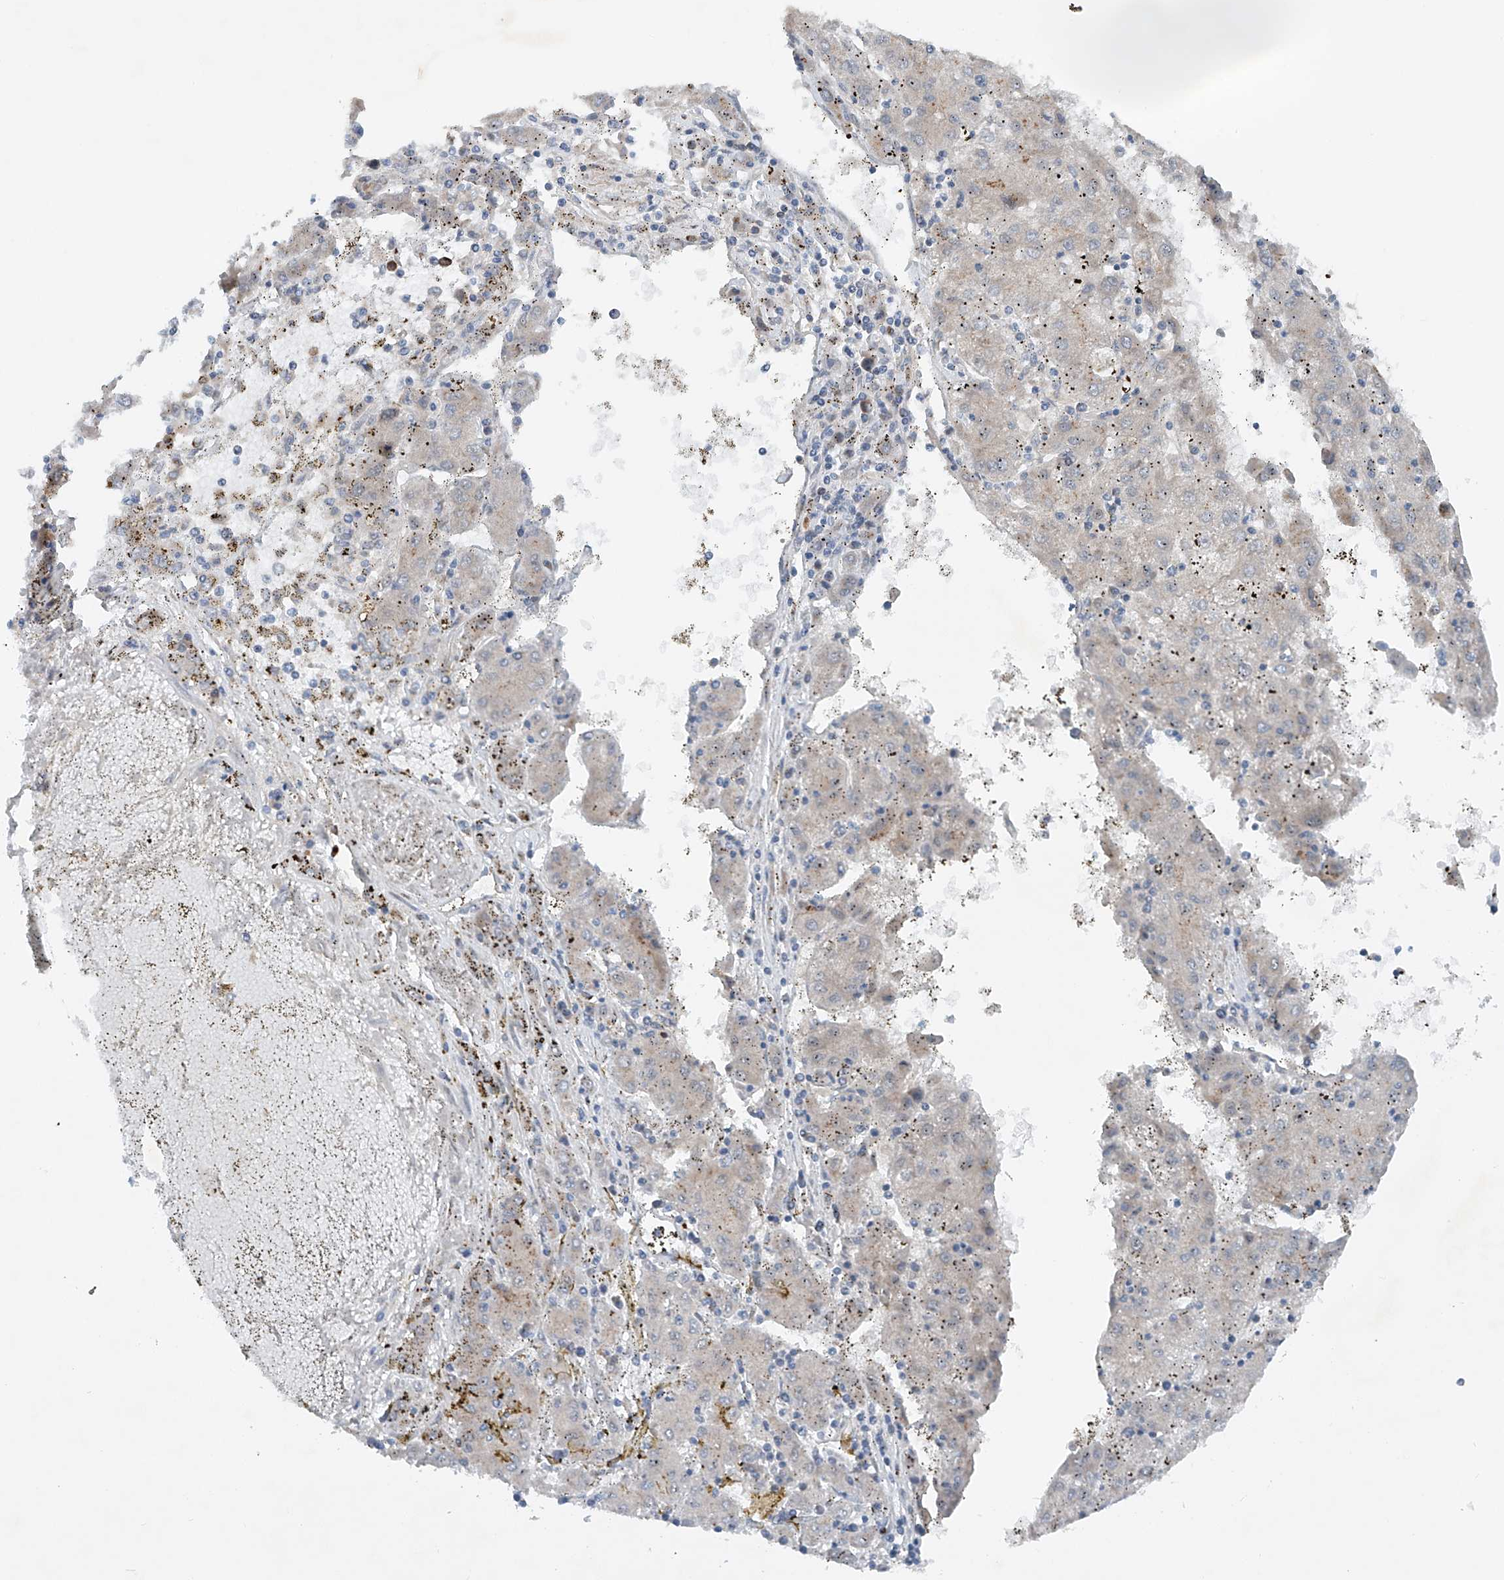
{"staining": {"intensity": "negative", "quantity": "none", "location": "none"}, "tissue": "liver cancer", "cell_type": "Tumor cells", "image_type": "cancer", "snomed": [{"axis": "morphology", "description": "Carcinoma, Hepatocellular, NOS"}, {"axis": "topography", "description": "Liver"}], "caption": "The micrograph shows no significant staining in tumor cells of hepatocellular carcinoma (liver).", "gene": "CEP85L", "patient": {"sex": "male", "age": 72}}